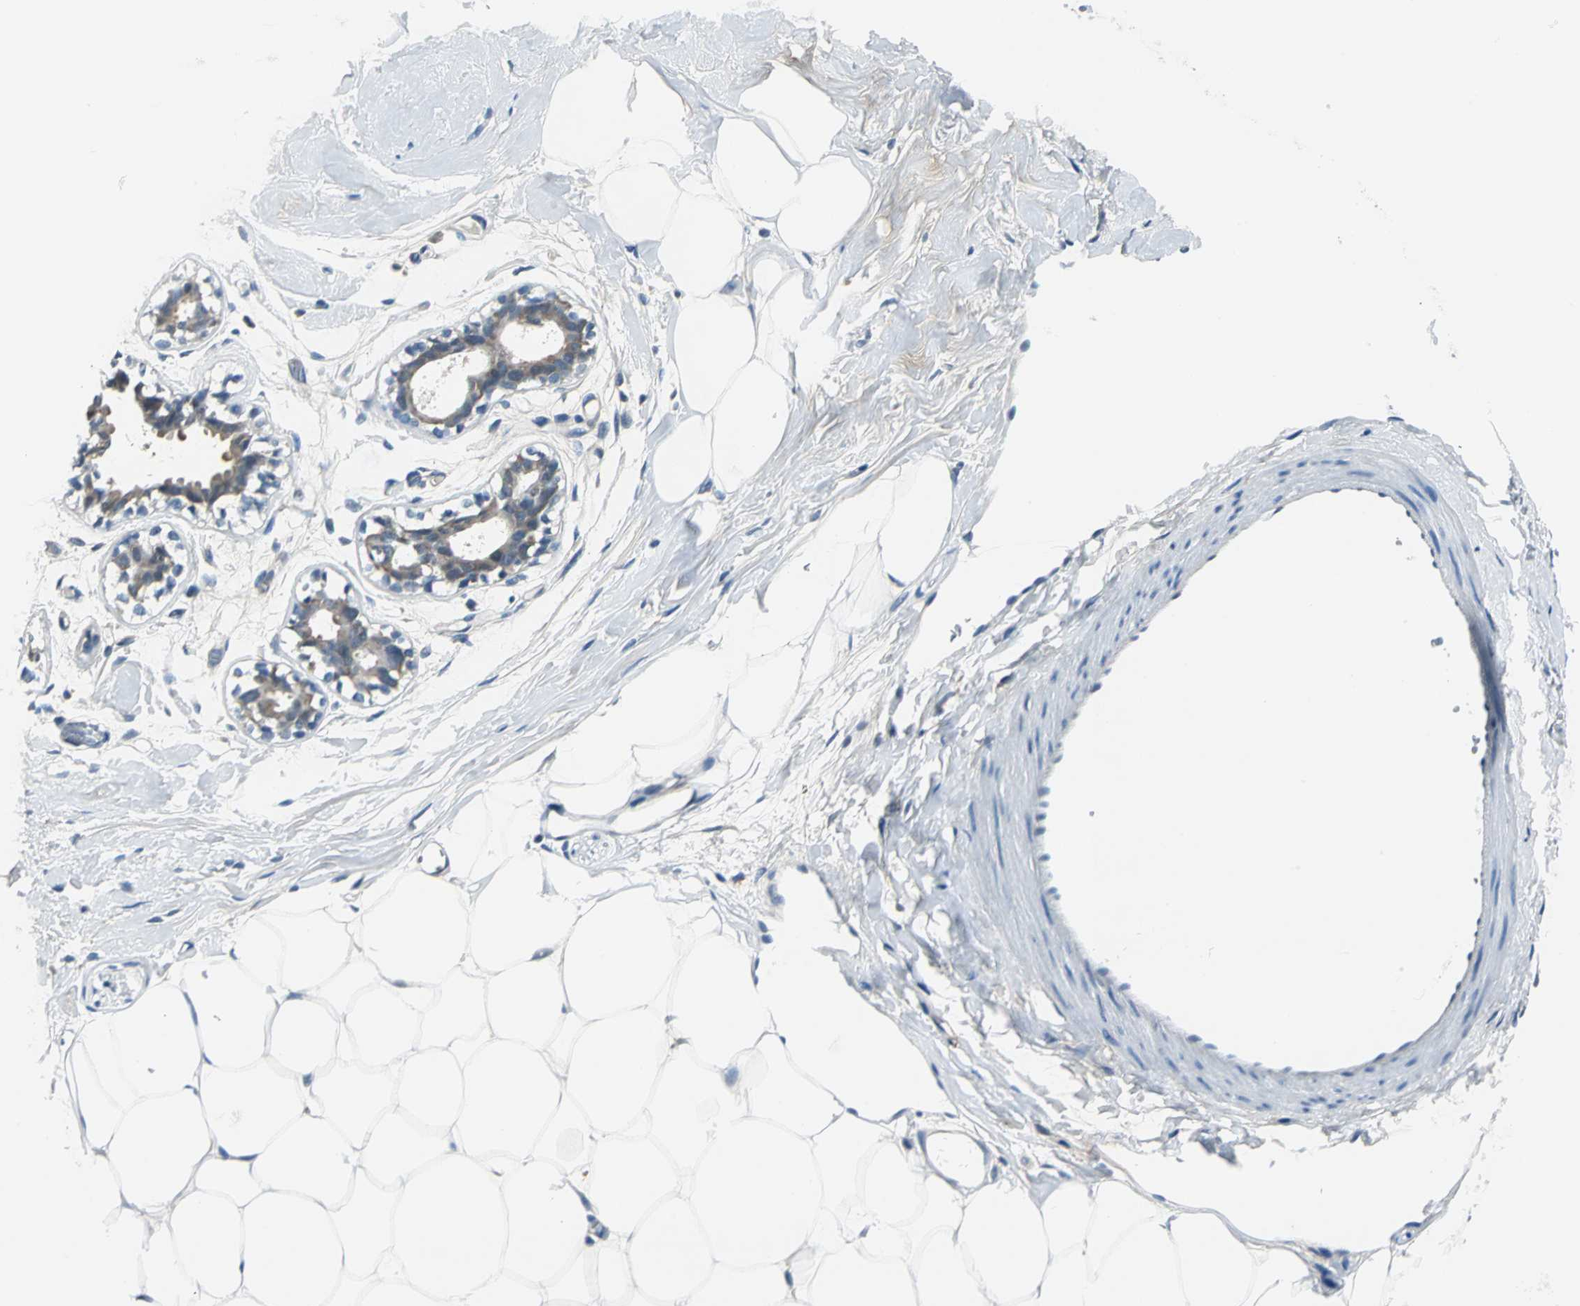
{"staining": {"intensity": "negative", "quantity": "none", "location": "none"}, "tissue": "breast", "cell_type": "Adipocytes", "image_type": "normal", "snomed": [{"axis": "morphology", "description": "Normal tissue, NOS"}, {"axis": "topography", "description": "Breast"}, {"axis": "topography", "description": "Adipose tissue"}], "caption": "Micrograph shows no protein positivity in adipocytes of normal breast. (Brightfield microscopy of DAB immunohistochemistry (IHC) at high magnification).", "gene": "ZNF415", "patient": {"sex": "female", "age": 25}}